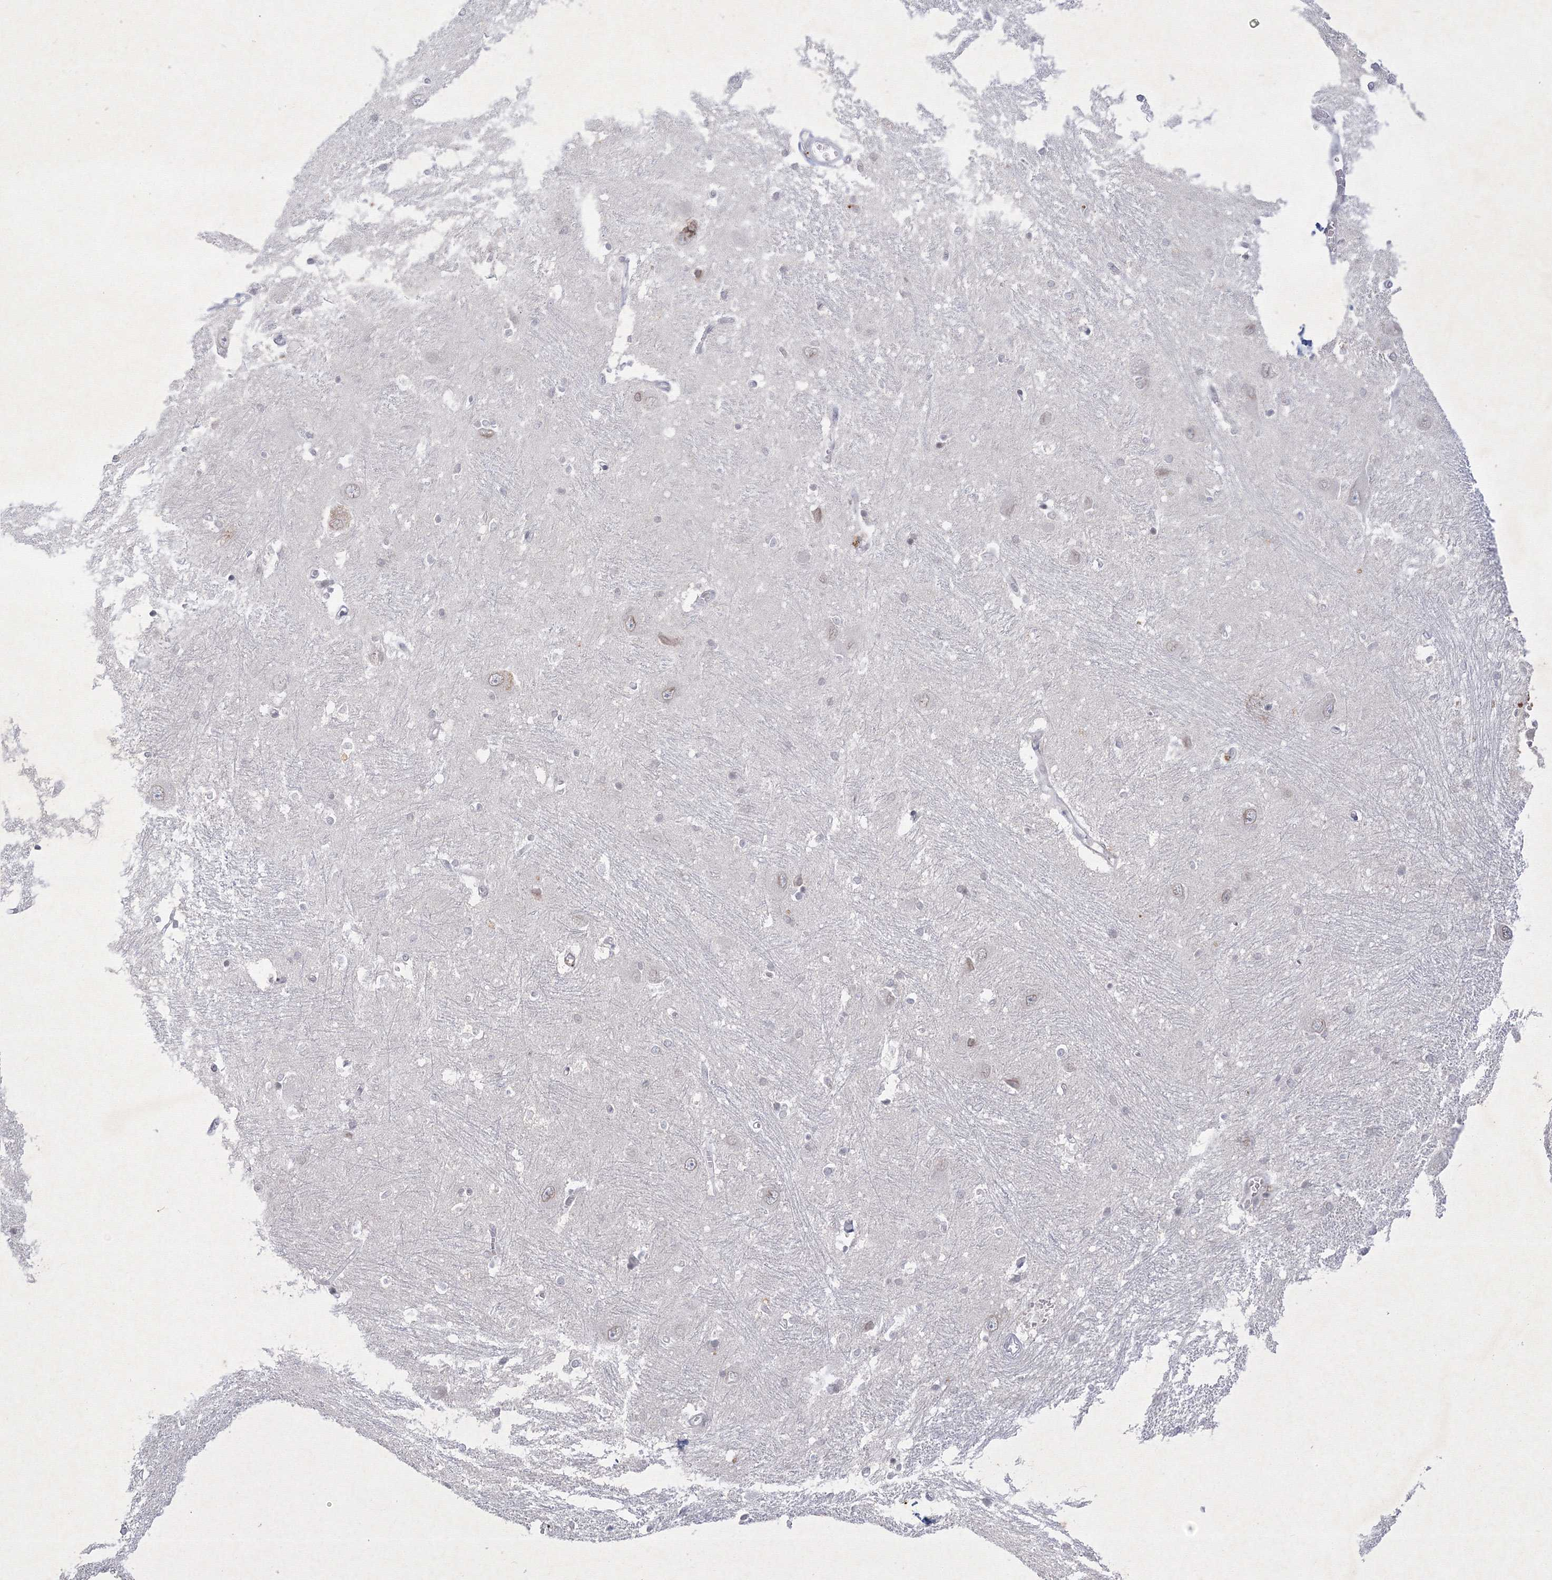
{"staining": {"intensity": "weak", "quantity": "<25%", "location": "cytoplasmic/membranous"}, "tissue": "caudate", "cell_type": "Glial cells", "image_type": "normal", "snomed": [{"axis": "morphology", "description": "Normal tissue, NOS"}, {"axis": "topography", "description": "Lateral ventricle wall"}], "caption": "A micrograph of human caudate is negative for staining in glial cells. Brightfield microscopy of immunohistochemistry (IHC) stained with DAB (3,3'-diaminobenzidine) (brown) and hematoxylin (blue), captured at high magnification.", "gene": "NXPE3", "patient": {"sex": "male", "age": 37}}